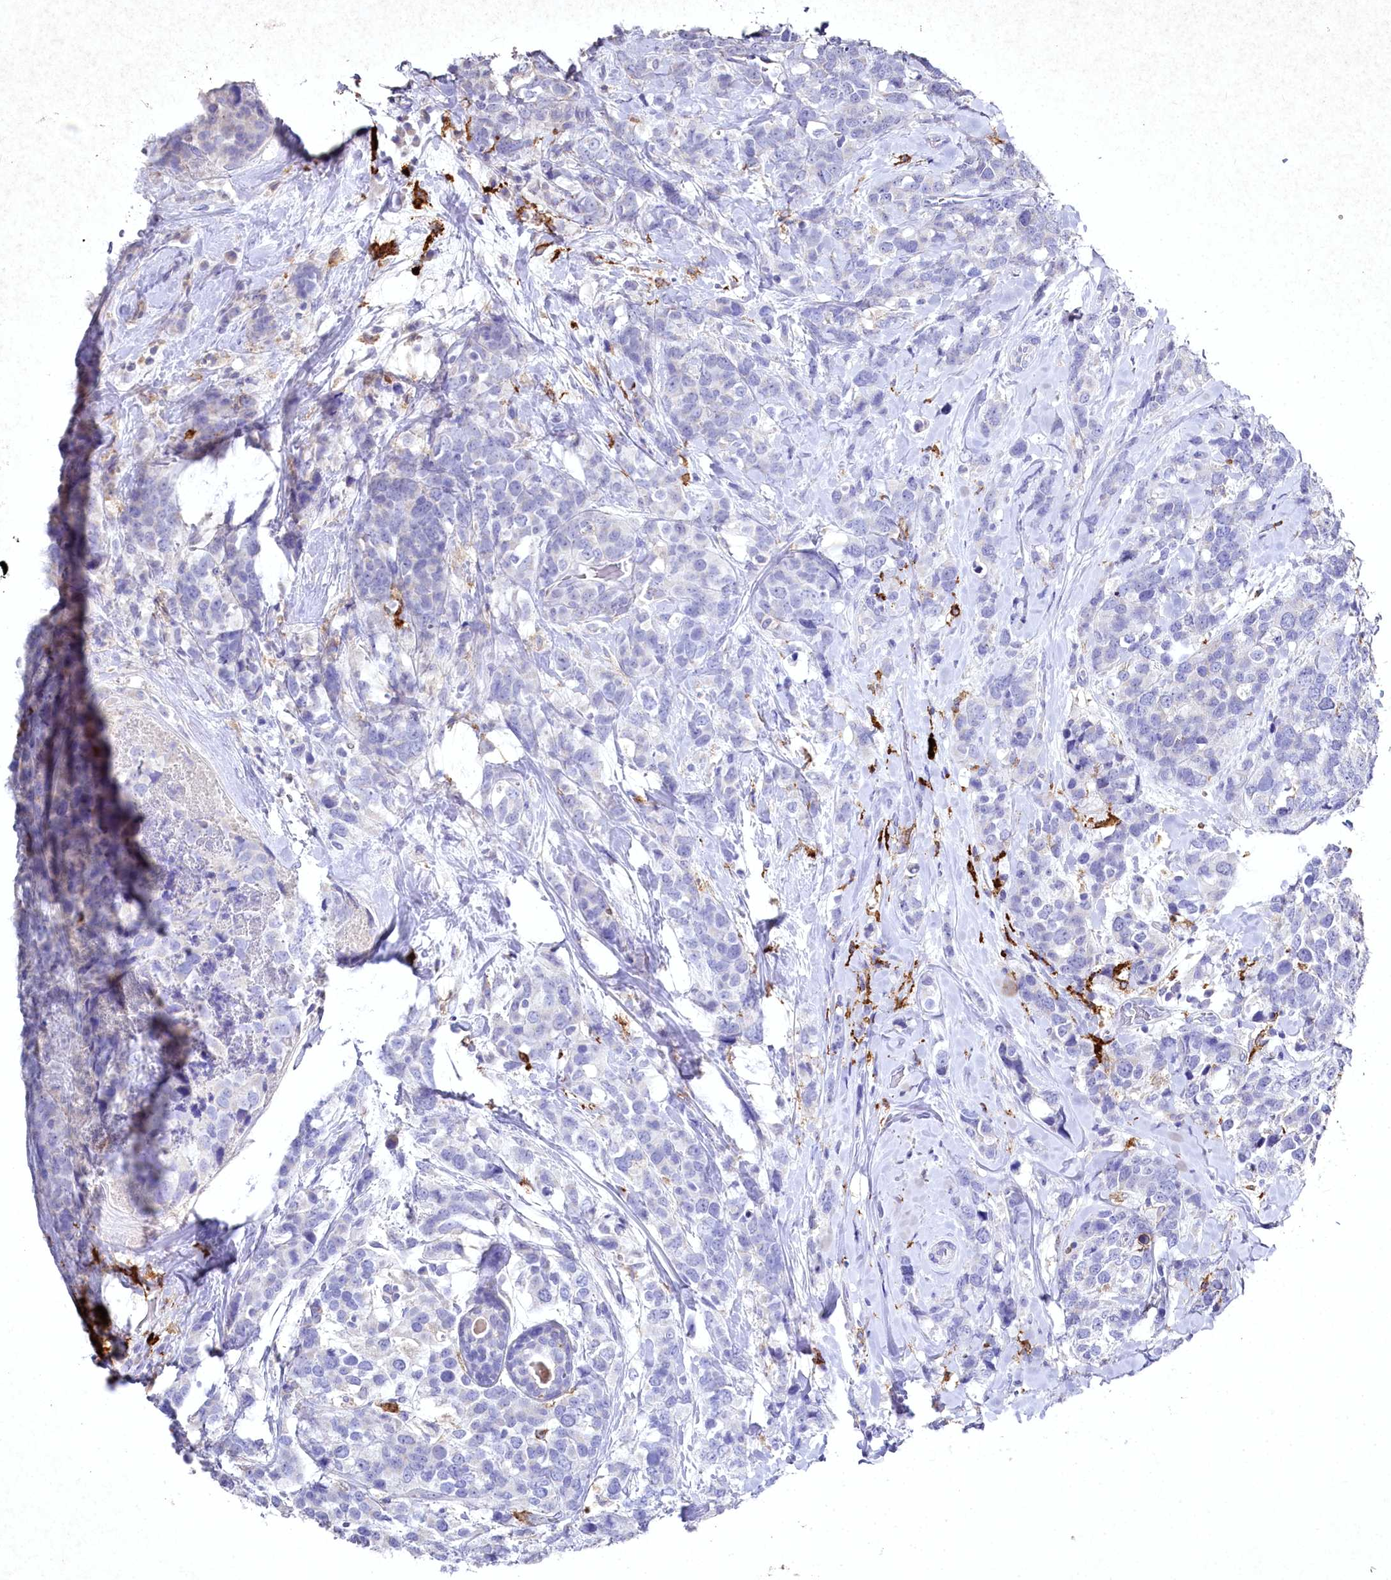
{"staining": {"intensity": "negative", "quantity": "none", "location": "none"}, "tissue": "breast cancer", "cell_type": "Tumor cells", "image_type": "cancer", "snomed": [{"axis": "morphology", "description": "Lobular carcinoma"}, {"axis": "topography", "description": "Breast"}], "caption": "Histopathology image shows no significant protein positivity in tumor cells of lobular carcinoma (breast).", "gene": "CLEC4M", "patient": {"sex": "female", "age": 59}}